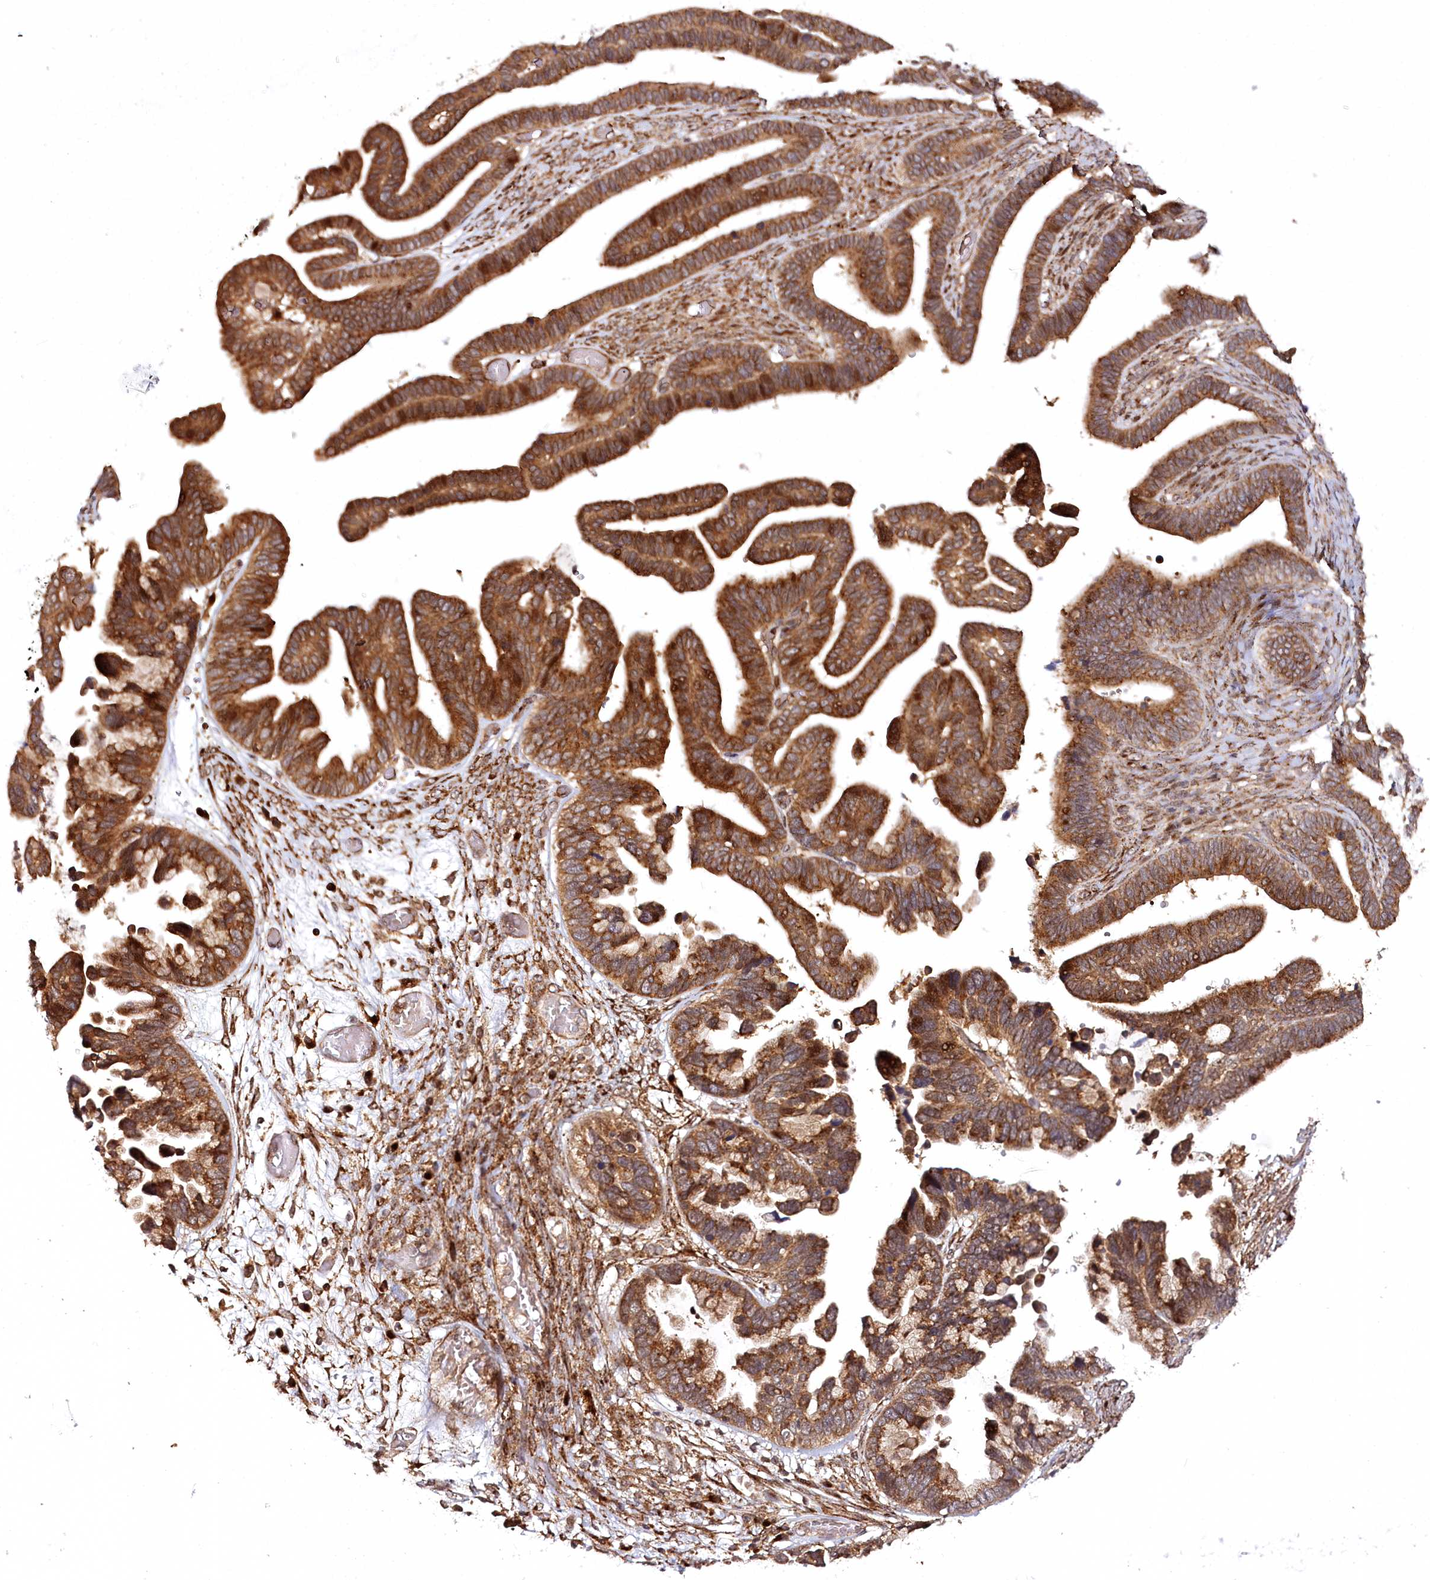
{"staining": {"intensity": "strong", "quantity": ">75%", "location": "cytoplasmic/membranous"}, "tissue": "ovarian cancer", "cell_type": "Tumor cells", "image_type": "cancer", "snomed": [{"axis": "morphology", "description": "Cystadenocarcinoma, serous, NOS"}, {"axis": "topography", "description": "Ovary"}], "caption": "A brown stain highlights strong cytoplasmic/membranous positivity of a protein in ovarian cancer tumor cells.", "gene": "COPG1", "patient": {"sex": "female", "age": 56}}